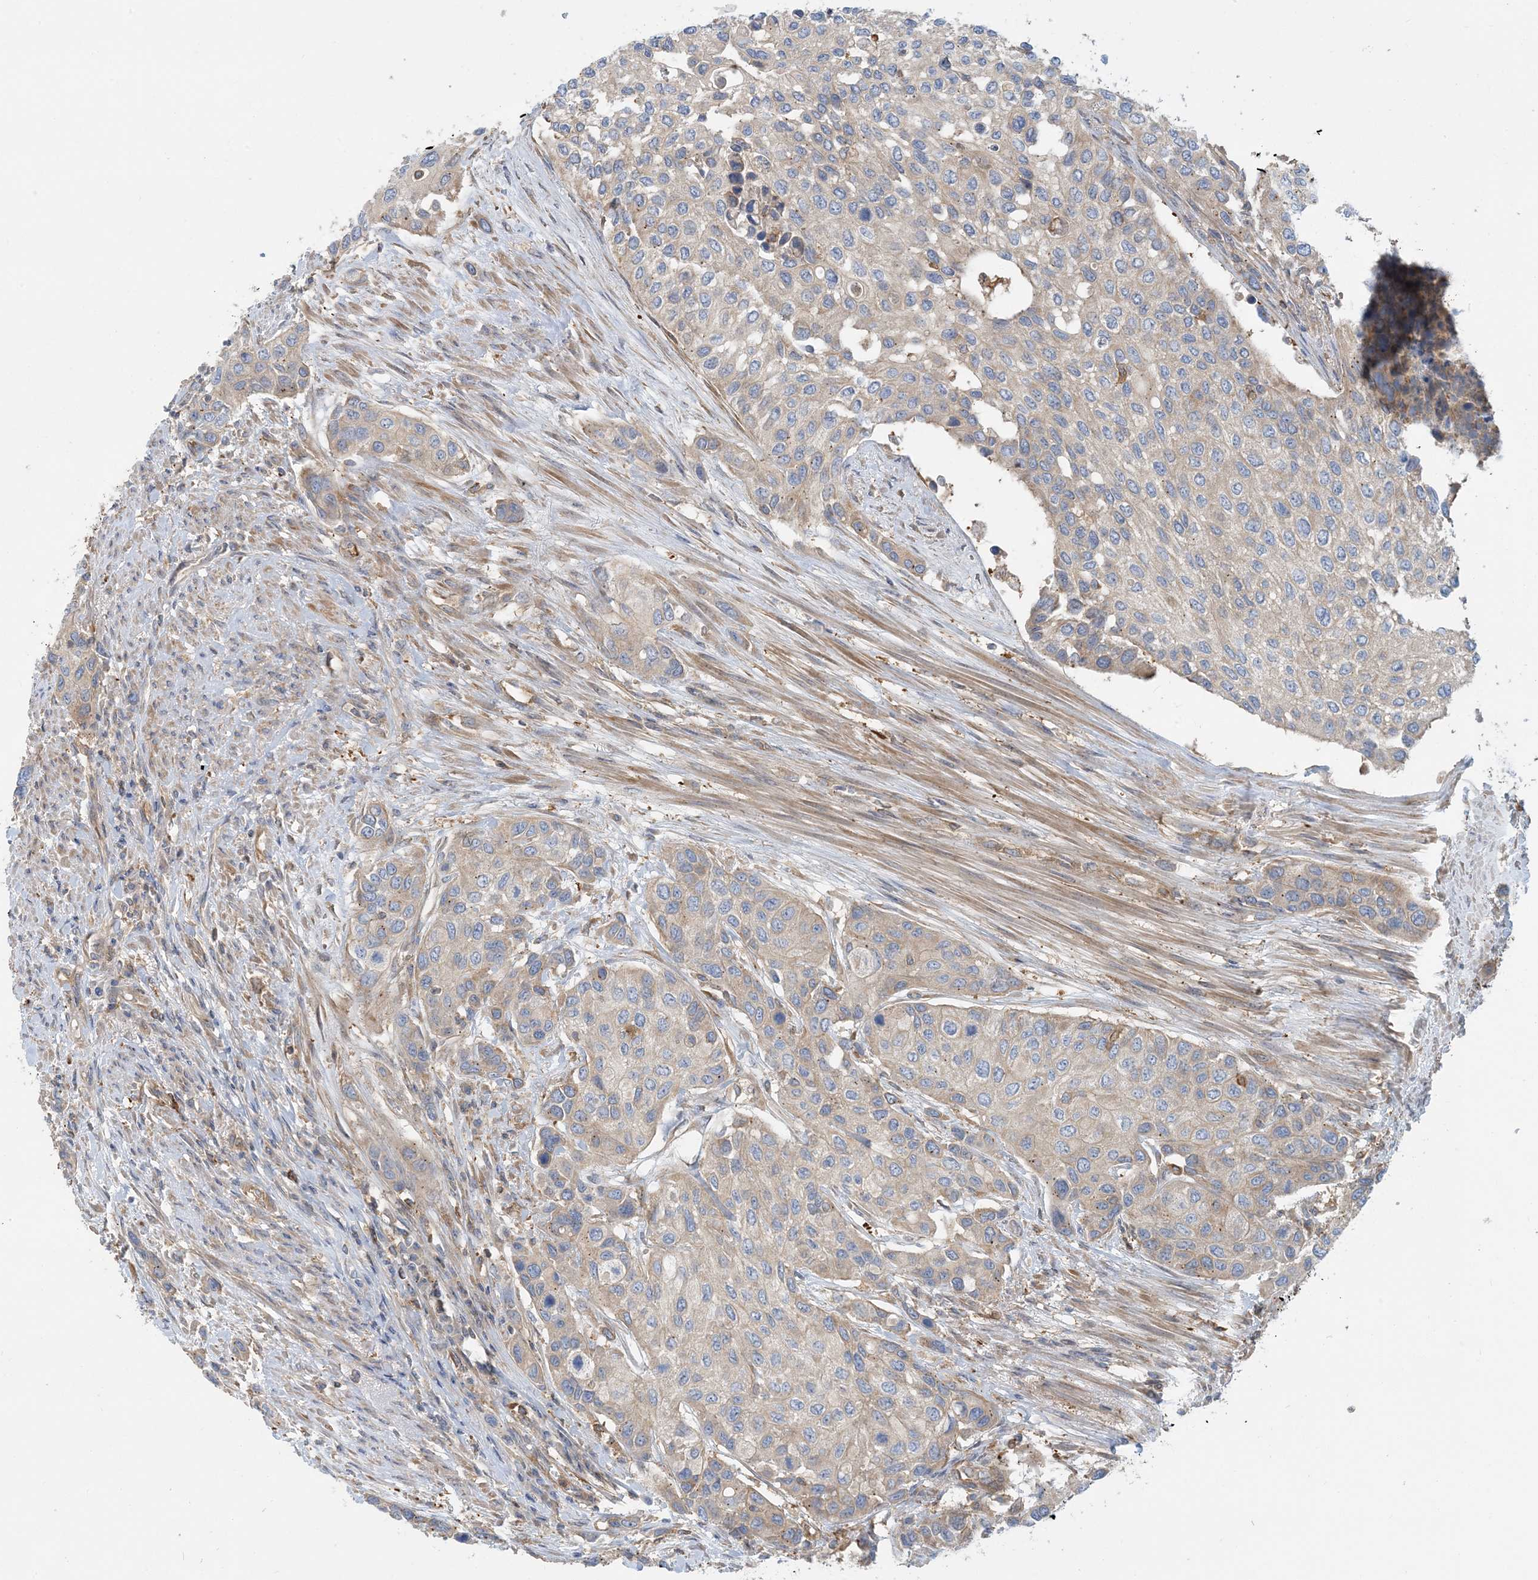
{"staining": {"intensity": "weak", "quantity": "<25%", "location": "cytoplasmic/membranous"}, "tissue": "urothelial cancer", "cell_type": "Tumor cells", "image_type": "cancer", "snomed": [{"axis": "morphology", "description": "Normal tissue, NOS"}, {"axis": "morphology", "description": "Urothelial carcinoma, High grade"}, {"axis": "topography", "description": "Vascular tissue"}, {"axis": "topography", "description": "Urinary bladder"}], "caption": "High magnification brightfield microscopy of urothelial cancer stained with DAB (brown) and counterstained with hematoxylin (blue): tumor cells show no significant expression.", "gene": "SFMBT2", "patient": {"sex": "female", "age": 56}}